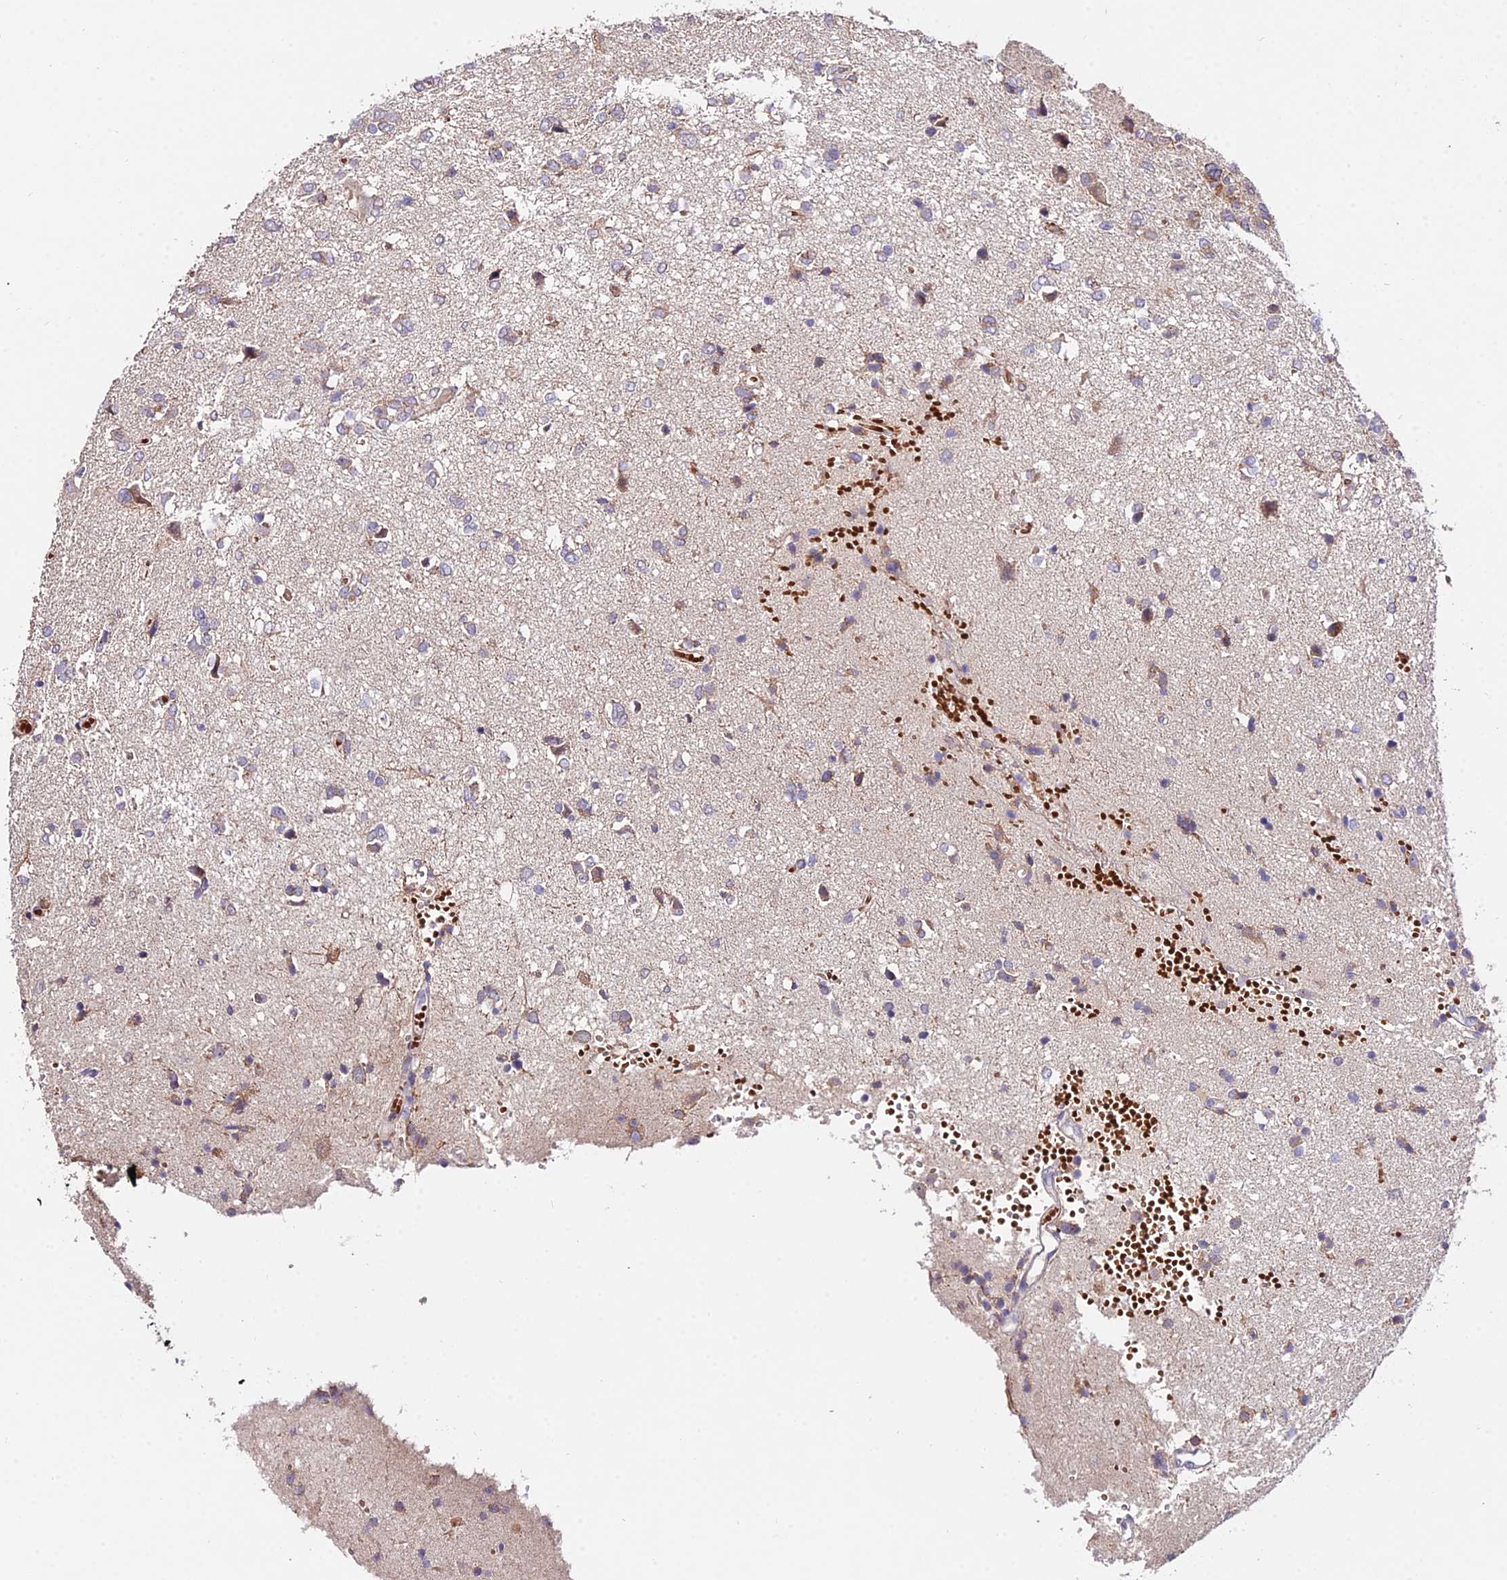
{"staining": {"intensity": "weak", "quantity": "<25%", "location": "cytoplasmic/membranous"}, "tissue": "glioma", "cell_type": "Tumor cells", "image_type": "cancer", "snomed": [{"axis": "morphology", "description": "Glioma, malignant, High grade"}, {"axis": "topography", "description": "Brain"}], "caption": "High-grade glioma (malignant) was stained to show a protein in brown. There is no significant positivity in tumor cells.", "gene": "WDR5B", "patient": {"sex": "female", "age": 59}}